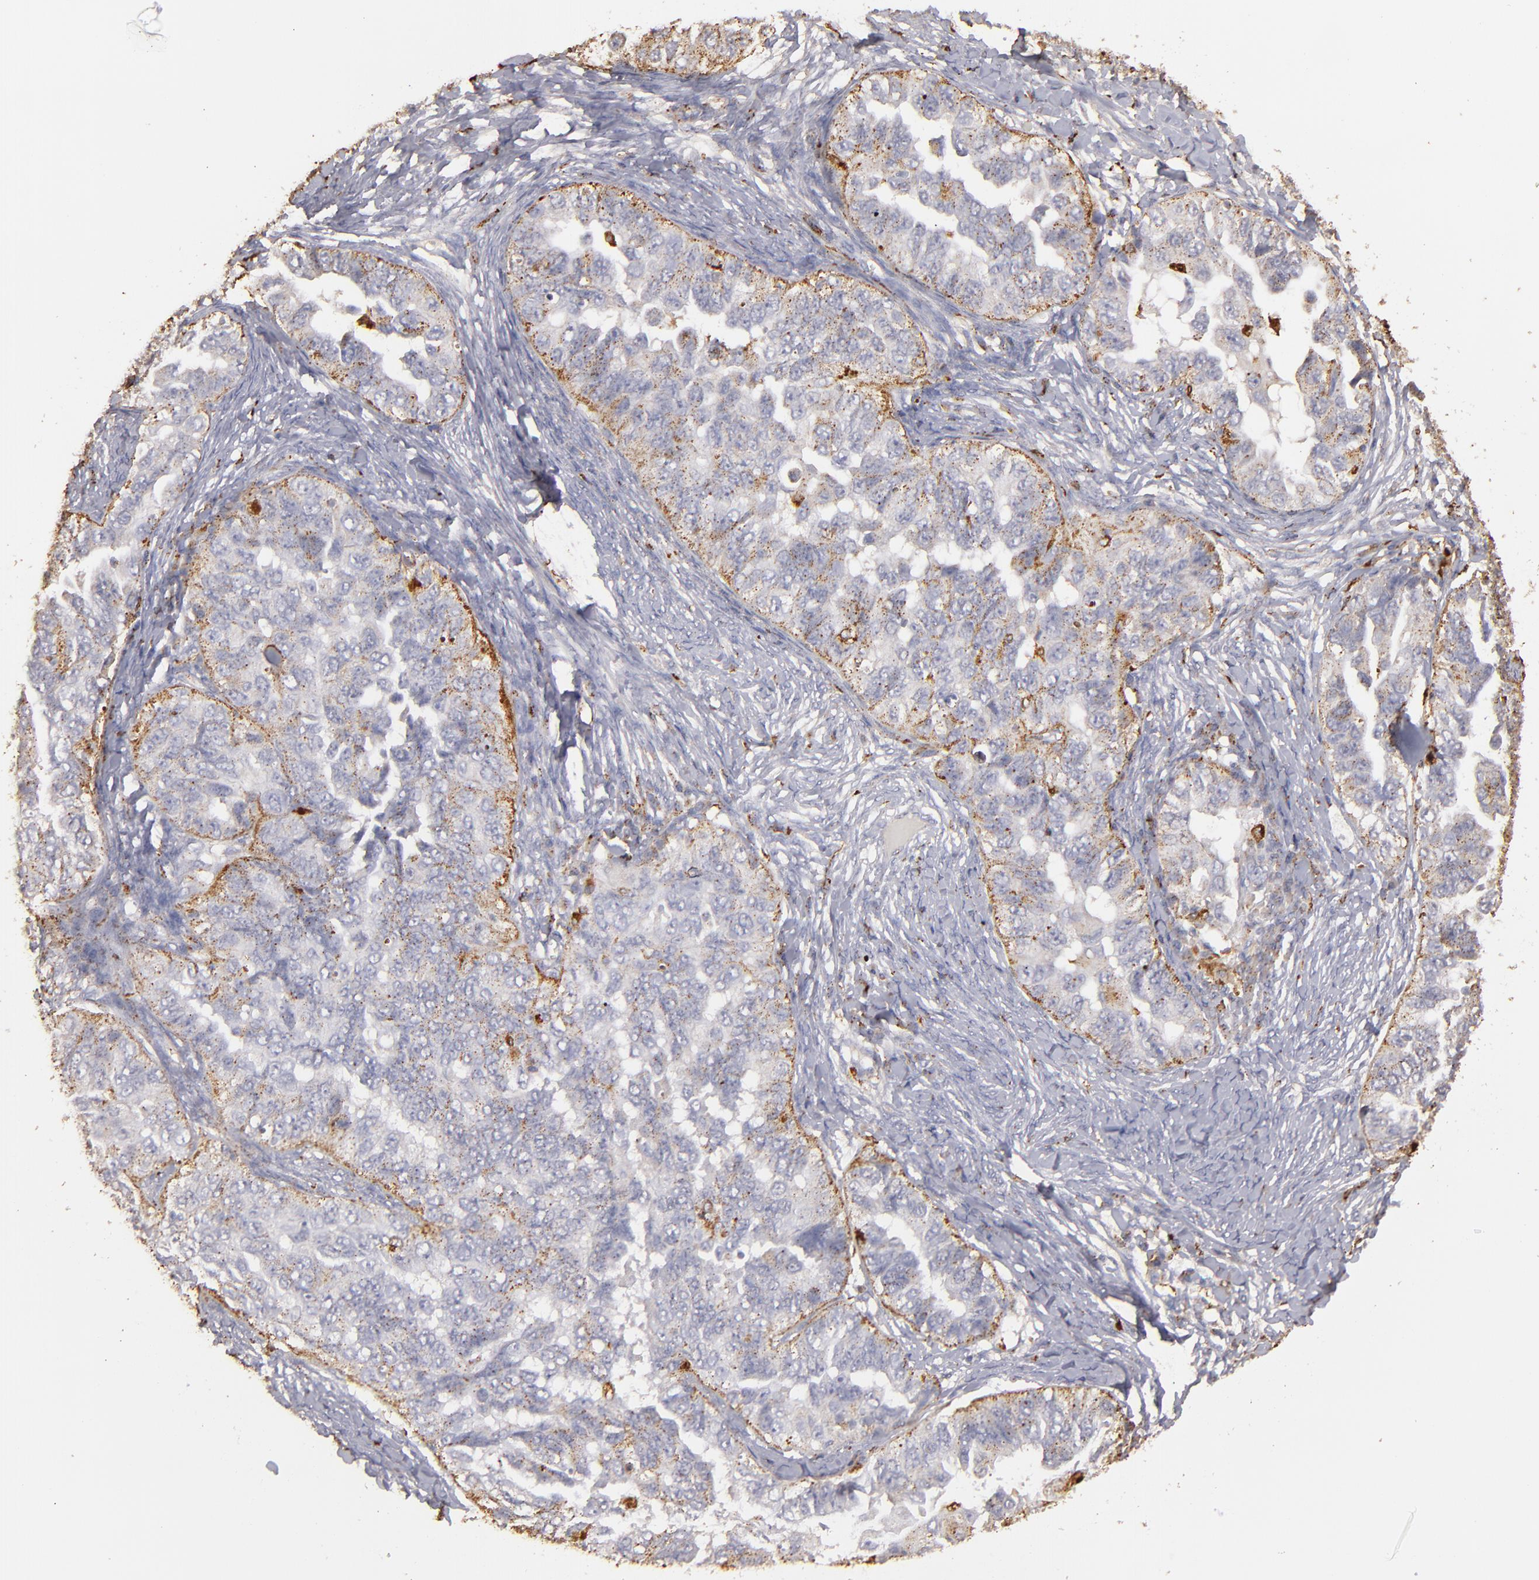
{"staining": {"intensity": "moderate", "quantity": "25%-75%", "location": "cytoplasmic/membranous"}, "tissue": "ovarian cancer", "cell_type": "Tumor cells", "image_type": "cancer", "snomed": [{"axis": "morphology", "description": "Cystadenocarcinoma, serous, NOS"}, {"axis": "topography", "description": "Ovary"}], "caption": "This image exhibits ovarian cancer (serous cystadenocarcinoma) stained with IHC to label a protein in brown. The cytoplasmic/membranous of tumor cells show moderate positivity for the protein. Nuclei are counter-stained blue.", "gene": "TRAF1", "patient": {"sex": "female", "age": 82}}